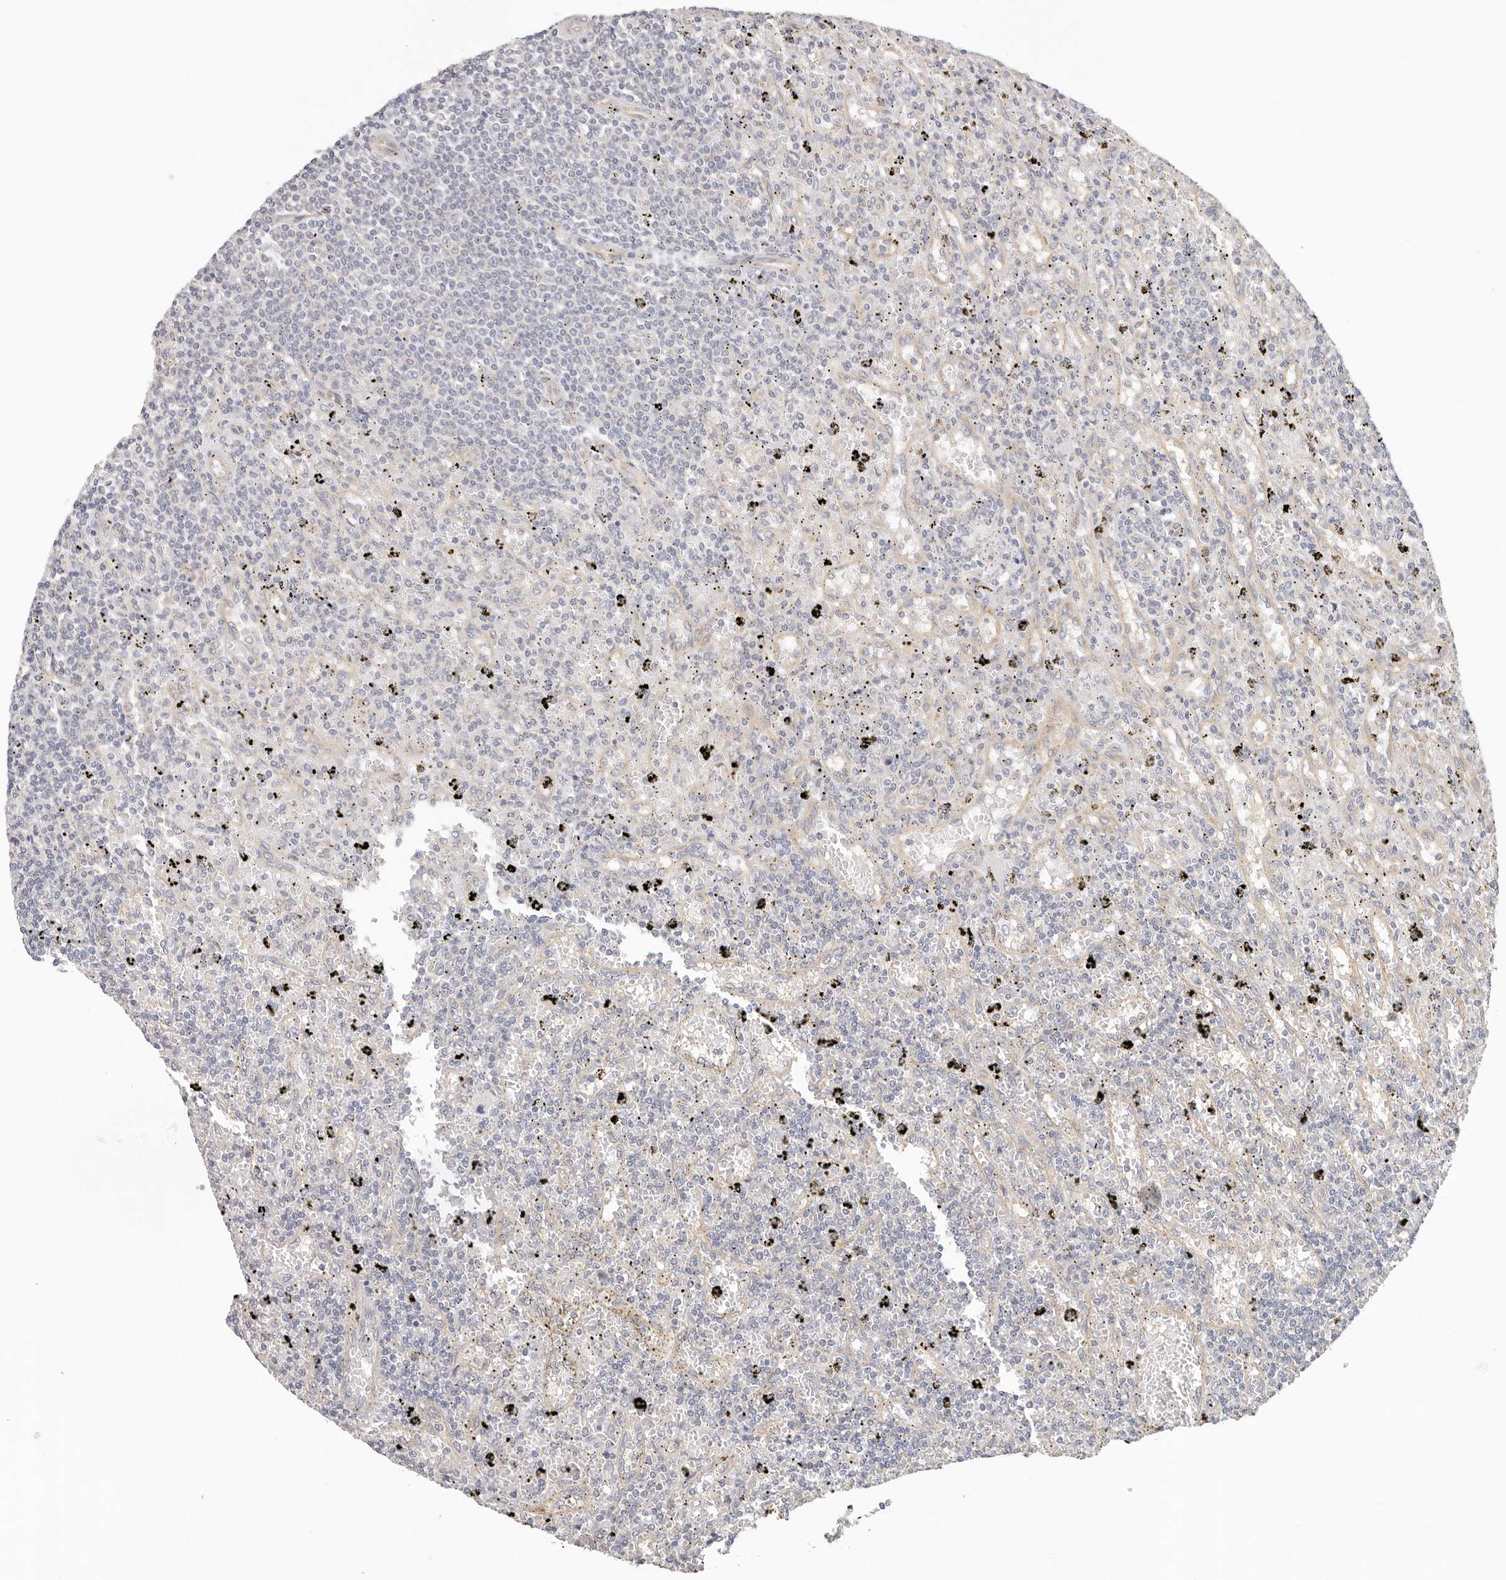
{"staining": {"intensity": "negative", "quantity": "none", "location": "none"}, "tissue": "lymphoma", "cell_type": "Tumor cells", "image_type": "cancer", "snomed": [{"axis": "morphology", "description": "Malignant lymphoma, non-Hodgkin's type, Low grade"}, {"axis": "topography", "description": "Spleen"}], "caption": "Protein analysis of low-grade malignant lymphoma, non-Hodgkin's type shows no significant positivity in tumor cells.", "gene": "AFDN", "patient": {"sex": "male", "age": 76}}